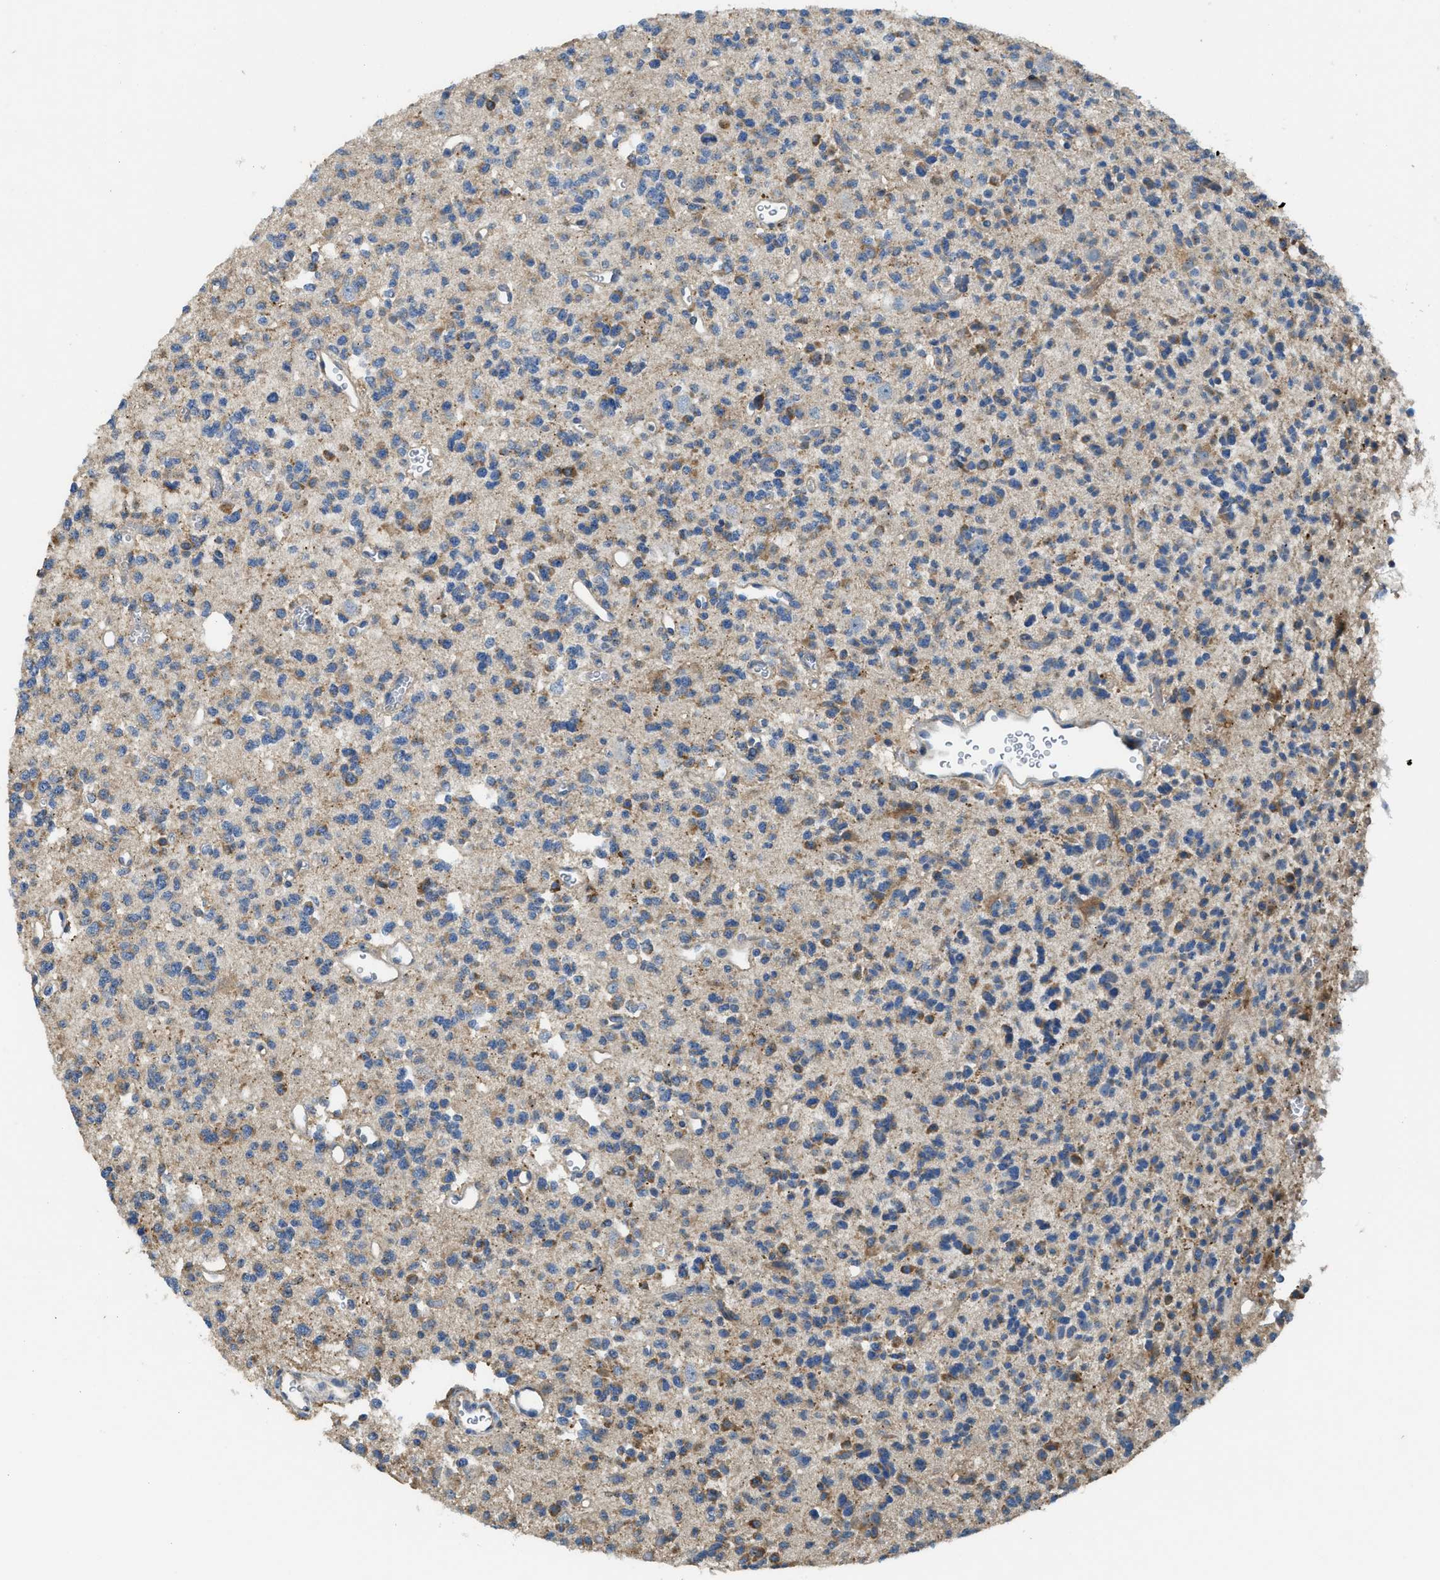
{"staining": {"intensity": "weak", "quantity": "25%-75%", "location": "cytoplasmic/membranous"}, "tissue": "glioma", "cell_type": "Tumor cells", "image_type": "cancer", "snomed": [{"axis": "morphology", "description": "Glioma, malignant, Low grade"}, {"axis": "topography", "description": "Brain"}], "caption": "Immunohistochemistry (IHC) (DAB) staining of glioma demonstrates weak cytoplasmic/membranous protein positivity in about 25%-75% of tumor cells.", "gene": "TMEM68", "patient": {"sex": "male", "age": 38}}